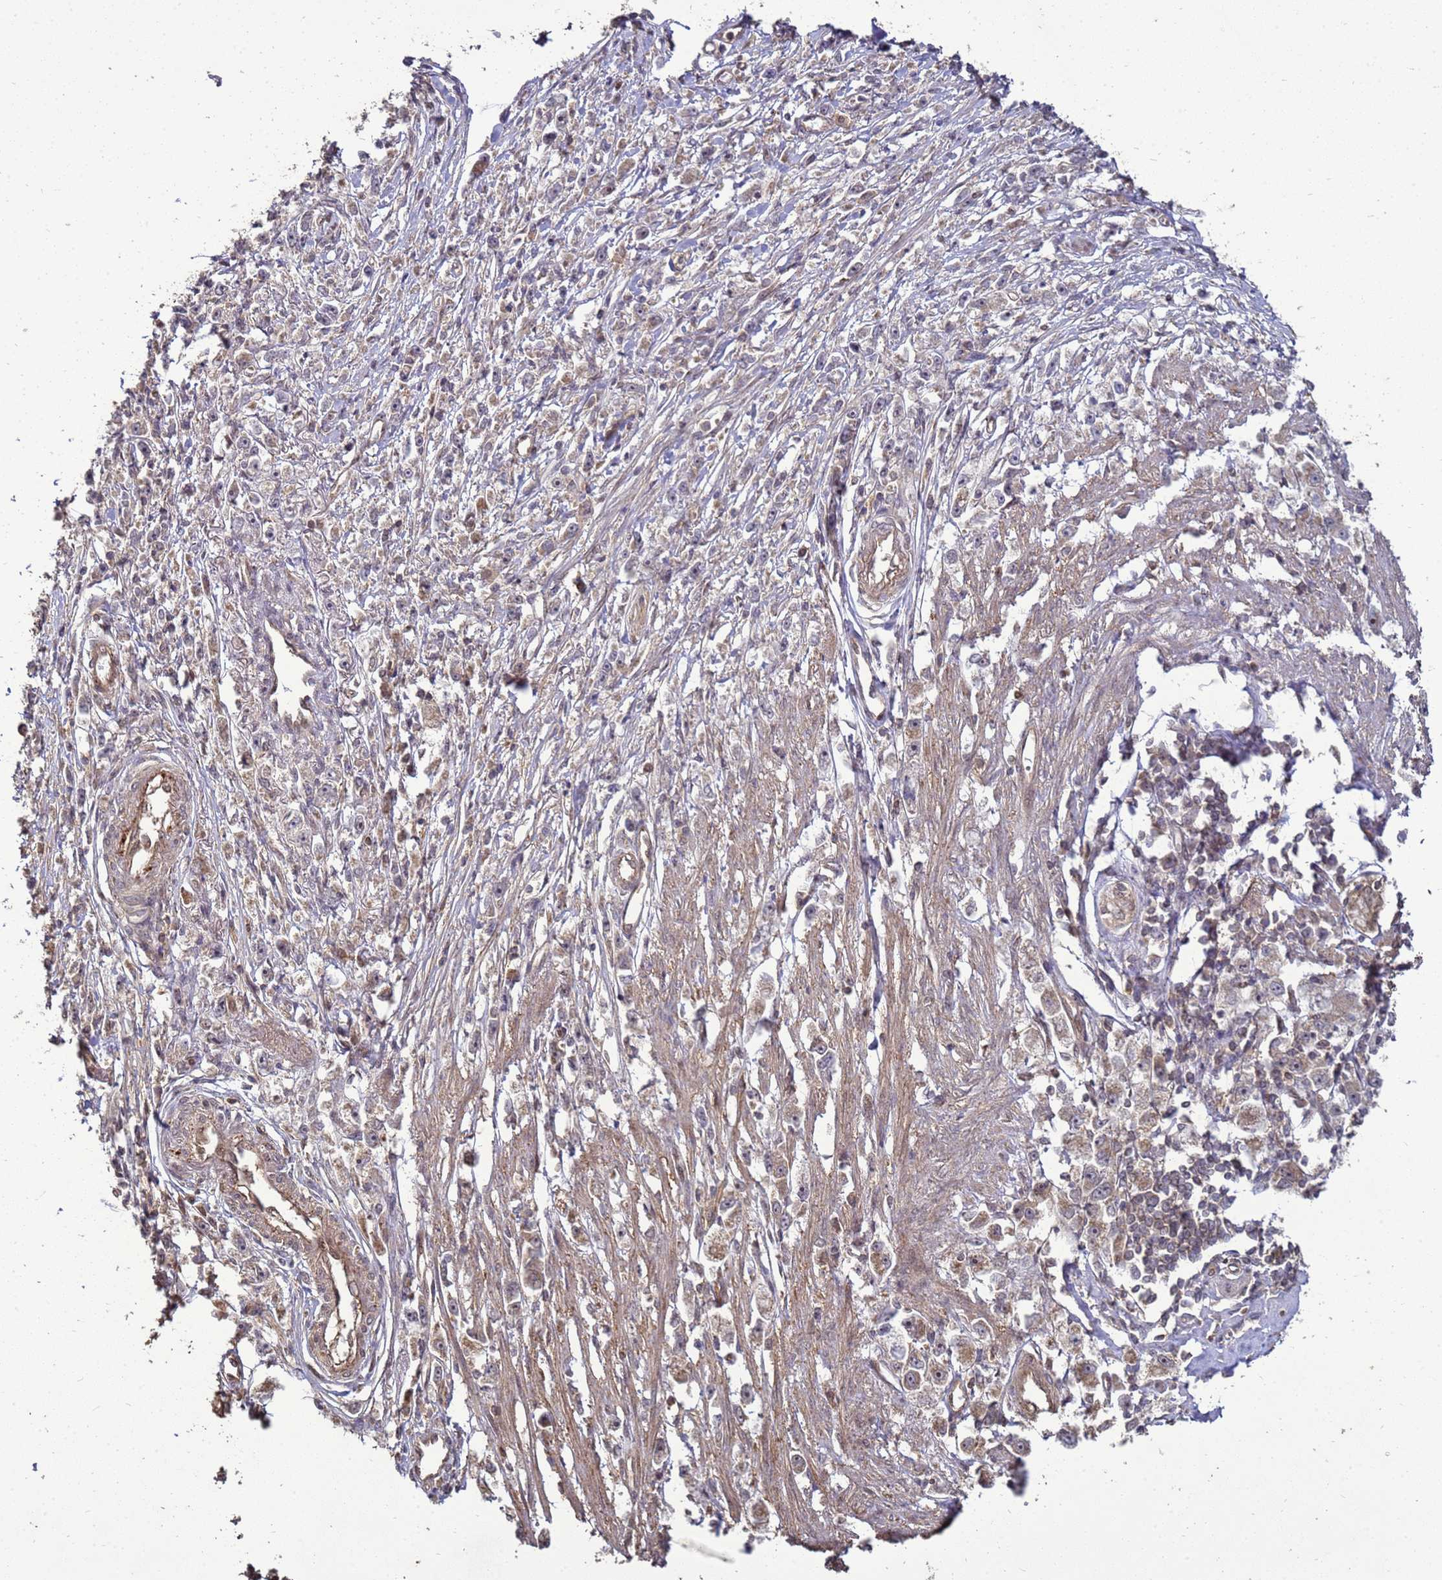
{"staining": {"intensity": "weak", "quantity": "<25%", "location": "cytoplasmic/membranous"}, "tissue": "stomach cancer", "cell_type": "Tumor cells", "image_type": "cancer", "snomed": [{"axis": "morphology", "description": "Adenocarcinoma, NOS"}, {"axis": "topography", "description": "Stomach"}], "caption": "DAB immunohistochemical staining of stomach adenocarcinoma displays no significant expression in tumor cells.", "gene": "CRBN", "patient": {"sex": "female", "age": 59}}